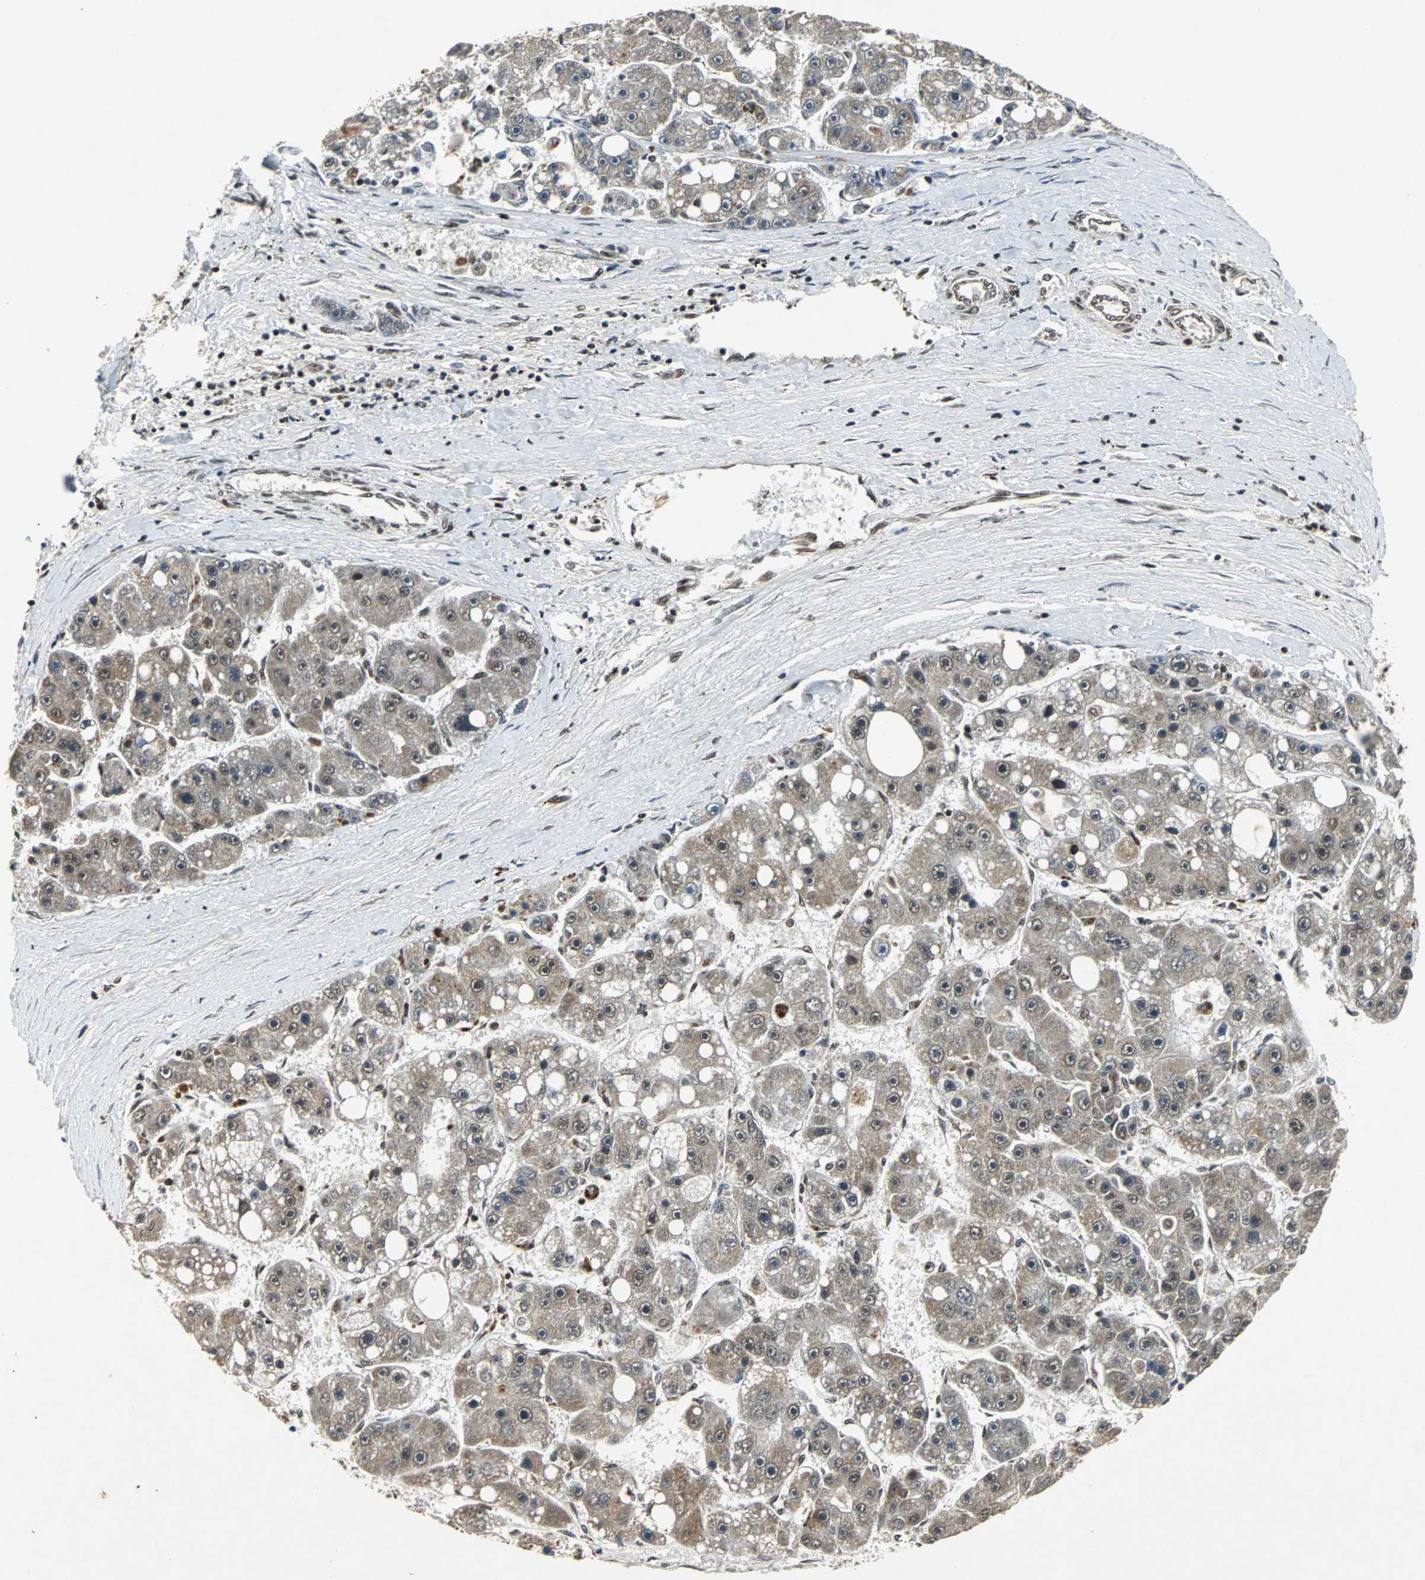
{"staining": {"intensity": "weak", "quantity": "25%-75%", "location": "cytoplasmic/membranous"}, "tissue": "liver cancer", "cell_type": "Tumor cells", "image_type": "cancer", "snomed": [{"axis": "morphology", "description": "Carcinoma, Hepatocellular, NOS"}, {"axis": "topography", "description": "Liver"}], "caption": "Immunohistochemistry staining of hepatocellular carcinoma (liver), which demonstrates low levels of weak cytoplasmic/membranous expression in approximately 25%-75% of tumor cells indicating weak cytoplasmic/membranous protein expression. The staining was performed using DAB (brown) for protein detection and nuclei were counterstained in hematoxylin (blue).", "gene": "TAF5", "patient": {"sex": "female", "age": 61}}